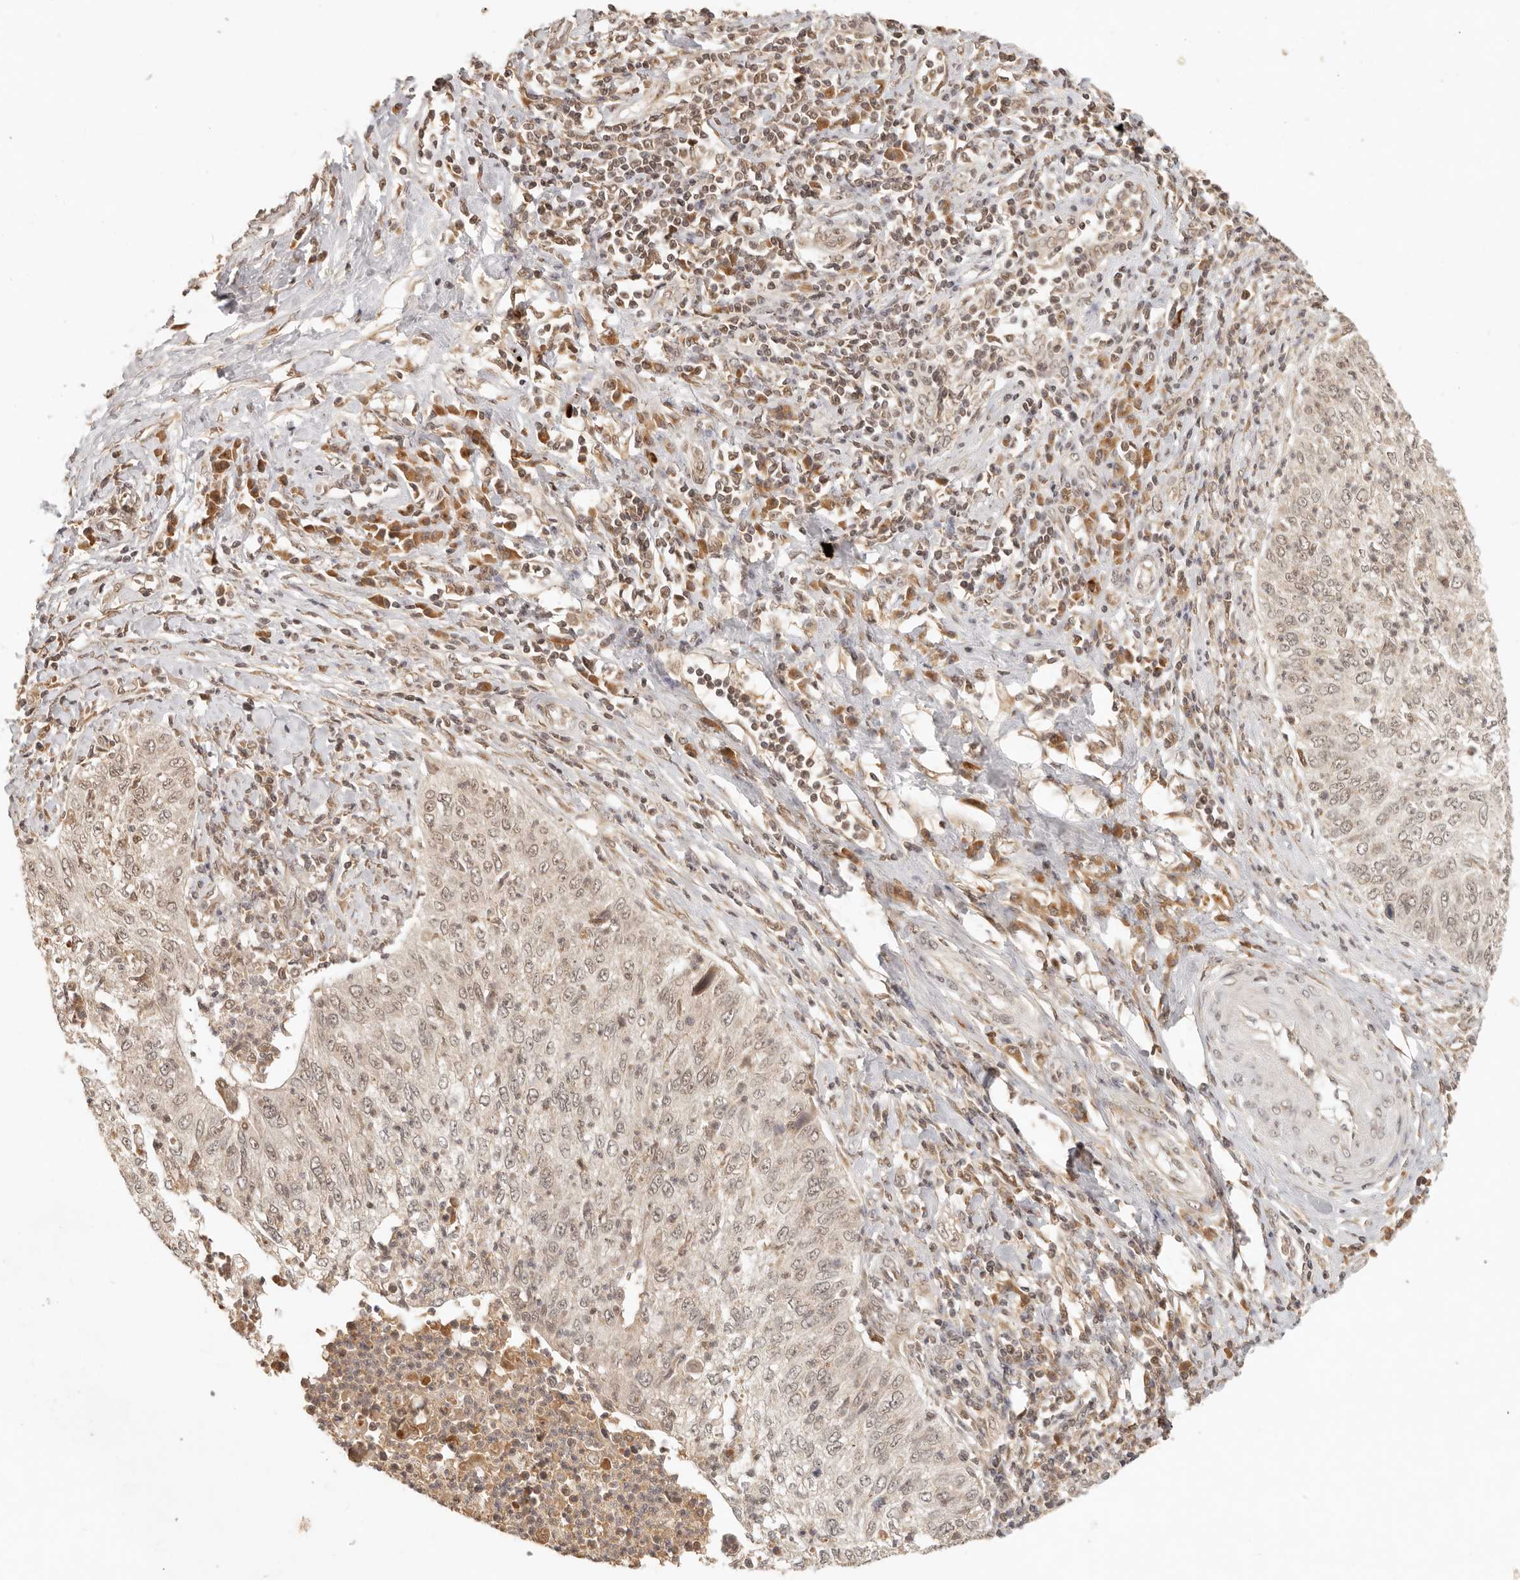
{"staining": {"intensity": "weak", "quantity": ">75%", "location": "nuclear"}, "tissue": "cervical cancer", "cell_type": "Tumor cells", "image_type": "cancer", "snomed": [{"axis": "morphology", "description": "Squamous cell carcinoma, NOS"}, {"axis": "topography", "description": "Cervix"}], "caption": "DAB (3,3'-diaminobenzidine) immunohistochemical staining of cervical squamous cell carcinoma exhibits weak nuclear protein positivity in about >75% of tumor cells.", "gene": "INTS11", "patient": {"sex": "female", "age": 30}}